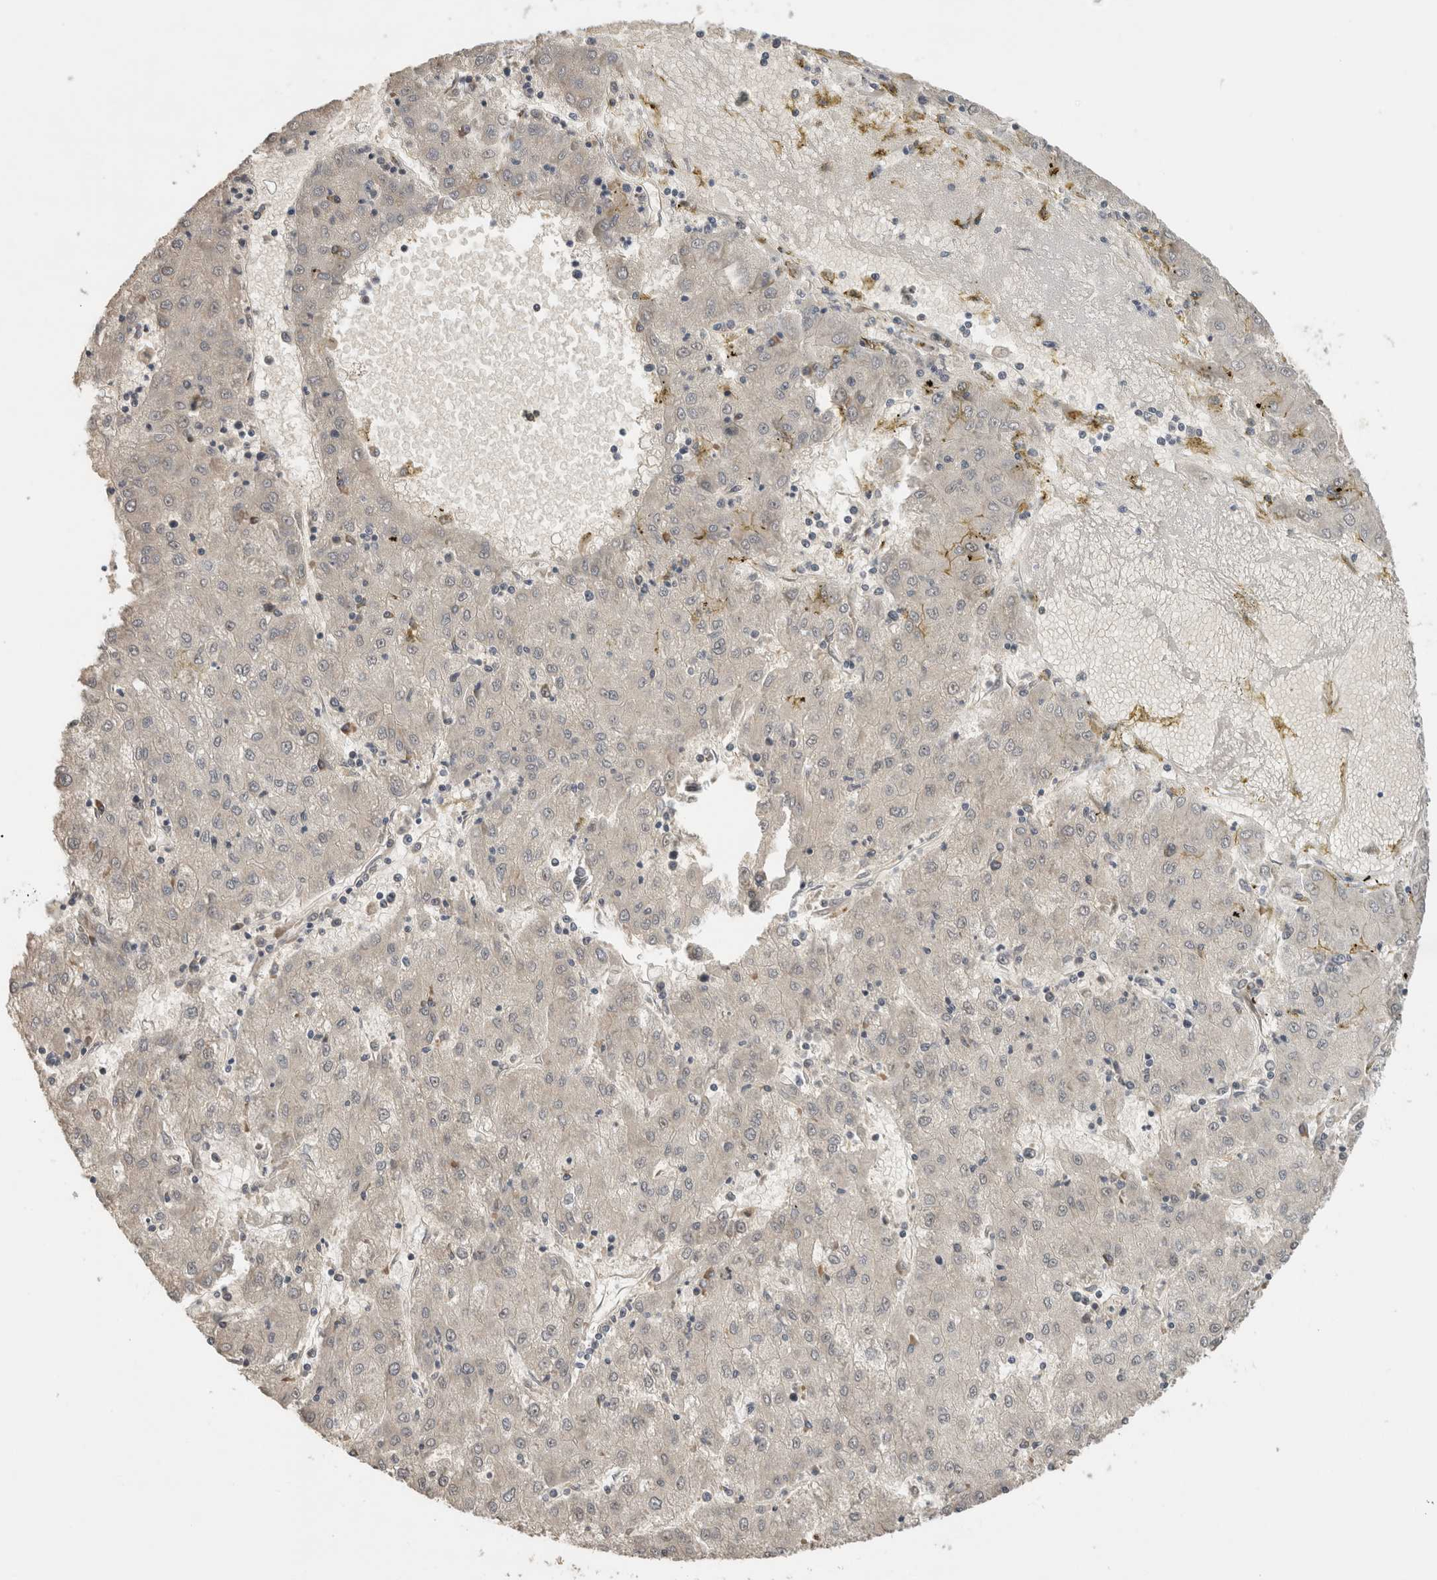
{"staining": {"intensity": "negative", "quantity": "none", "location": "none"}, "tissue": "liver cancer", "cell_type": "Tumor cells", "image_type": "cancer", "snomed": [{"axis": "morphology", "description": "Carcinoma, Hepatocellular, NOS"}, {"axis": "topography", "description": "Liver"}], "caption": "The image exhibits no staining of tumor cells in hepatocellular carcinoma (liver).", "gene": "NCAPG2", "patient": {"sex": "male", "age": 72}}